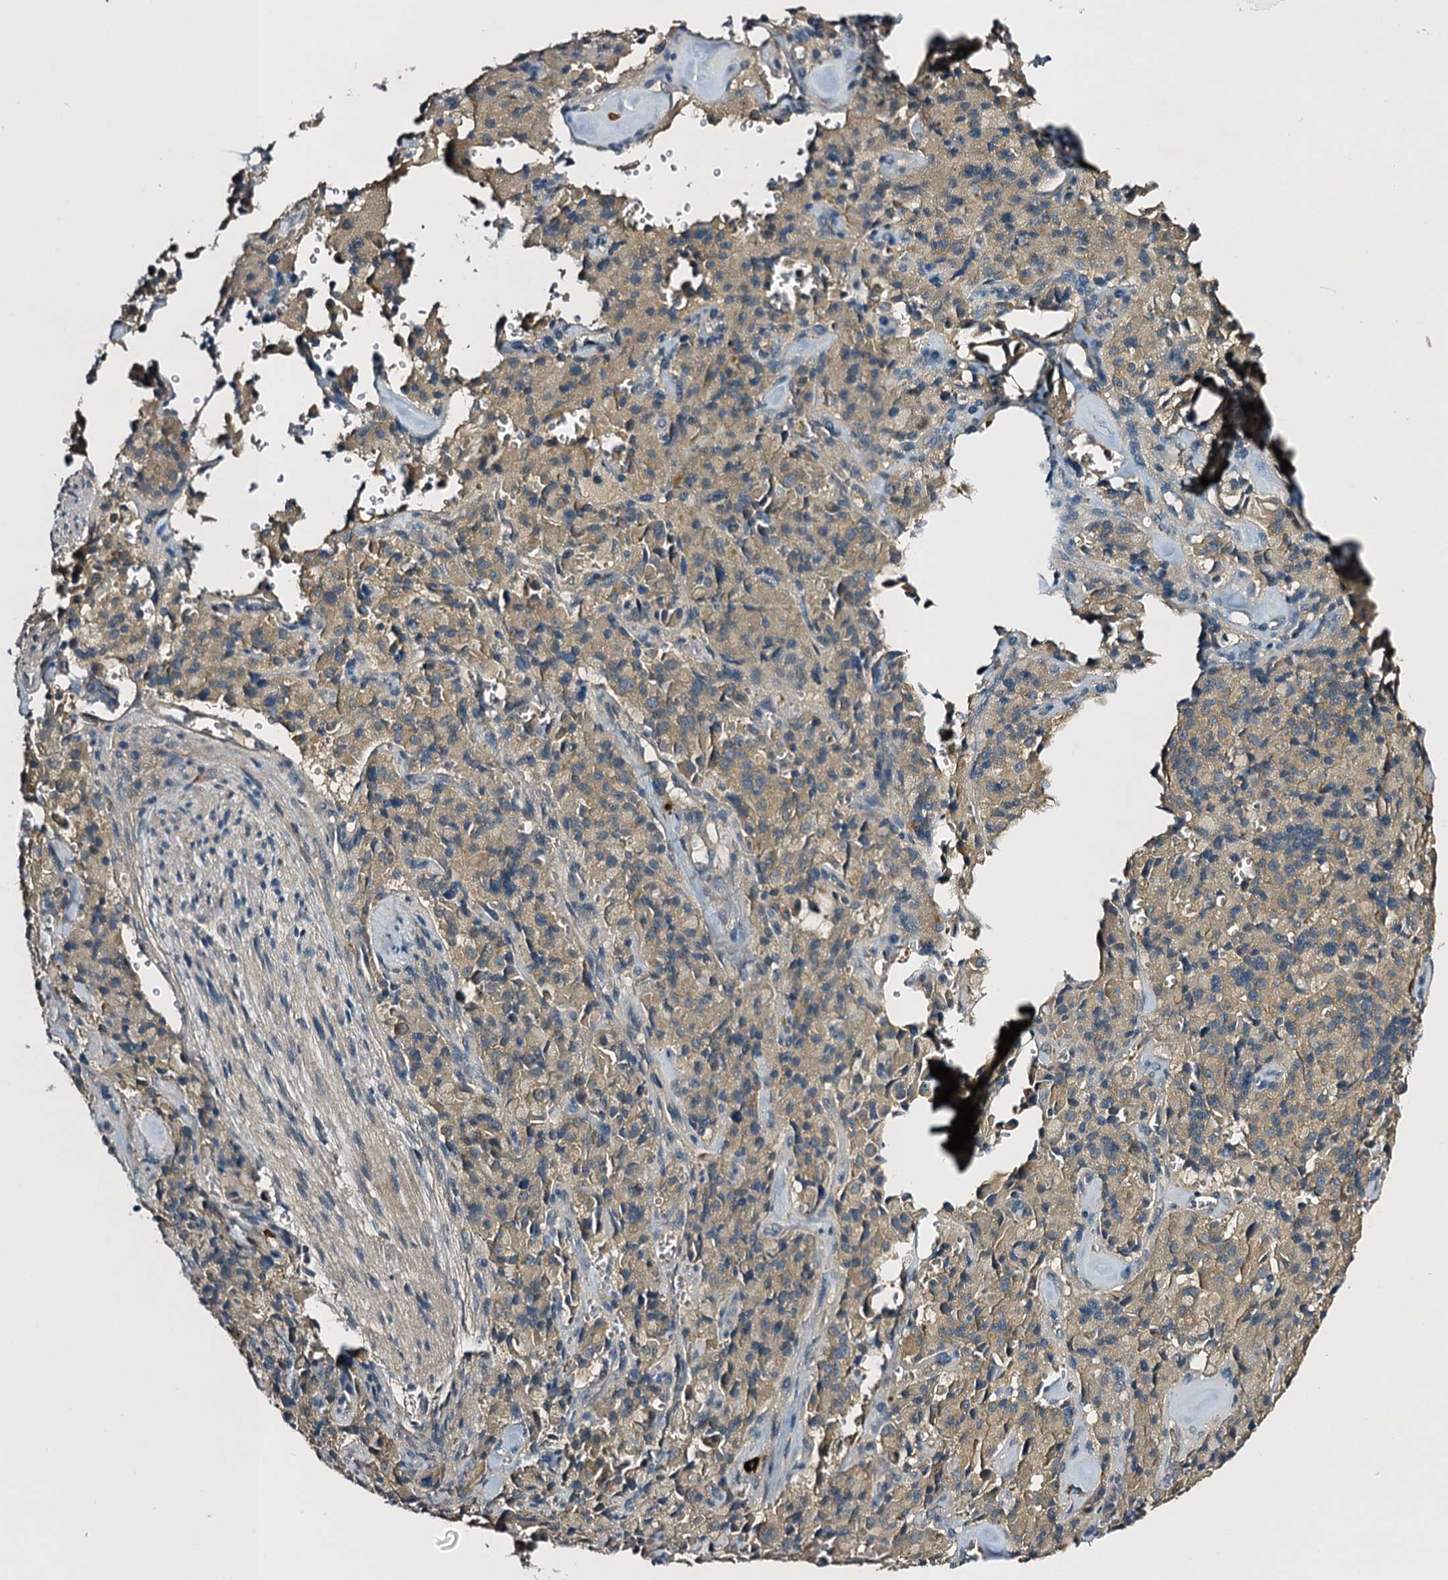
{"staining": {"intensity": "weak", "quantity": "25%-75%", "location": "cytoplasmic/membranous"}, "tissue": "pancreatic cancer", "cell_type": "Tumor cells", "image_type": "cancer", "snomed": [{"axis": "morphology", "description": "Adenocarcinoma, NOS"}, {"axis": "topography", "description": "Pancreas"}], "caption": "DAB immunohistochemical staining of adenocarcinoma (pancreatic) reveals weak cytoplasmic/membranous protein positivity in approximately 25%-75% of tumor cells.", "gene": "SLC11A2", "patient": {"sex": "male", "age": 65}}